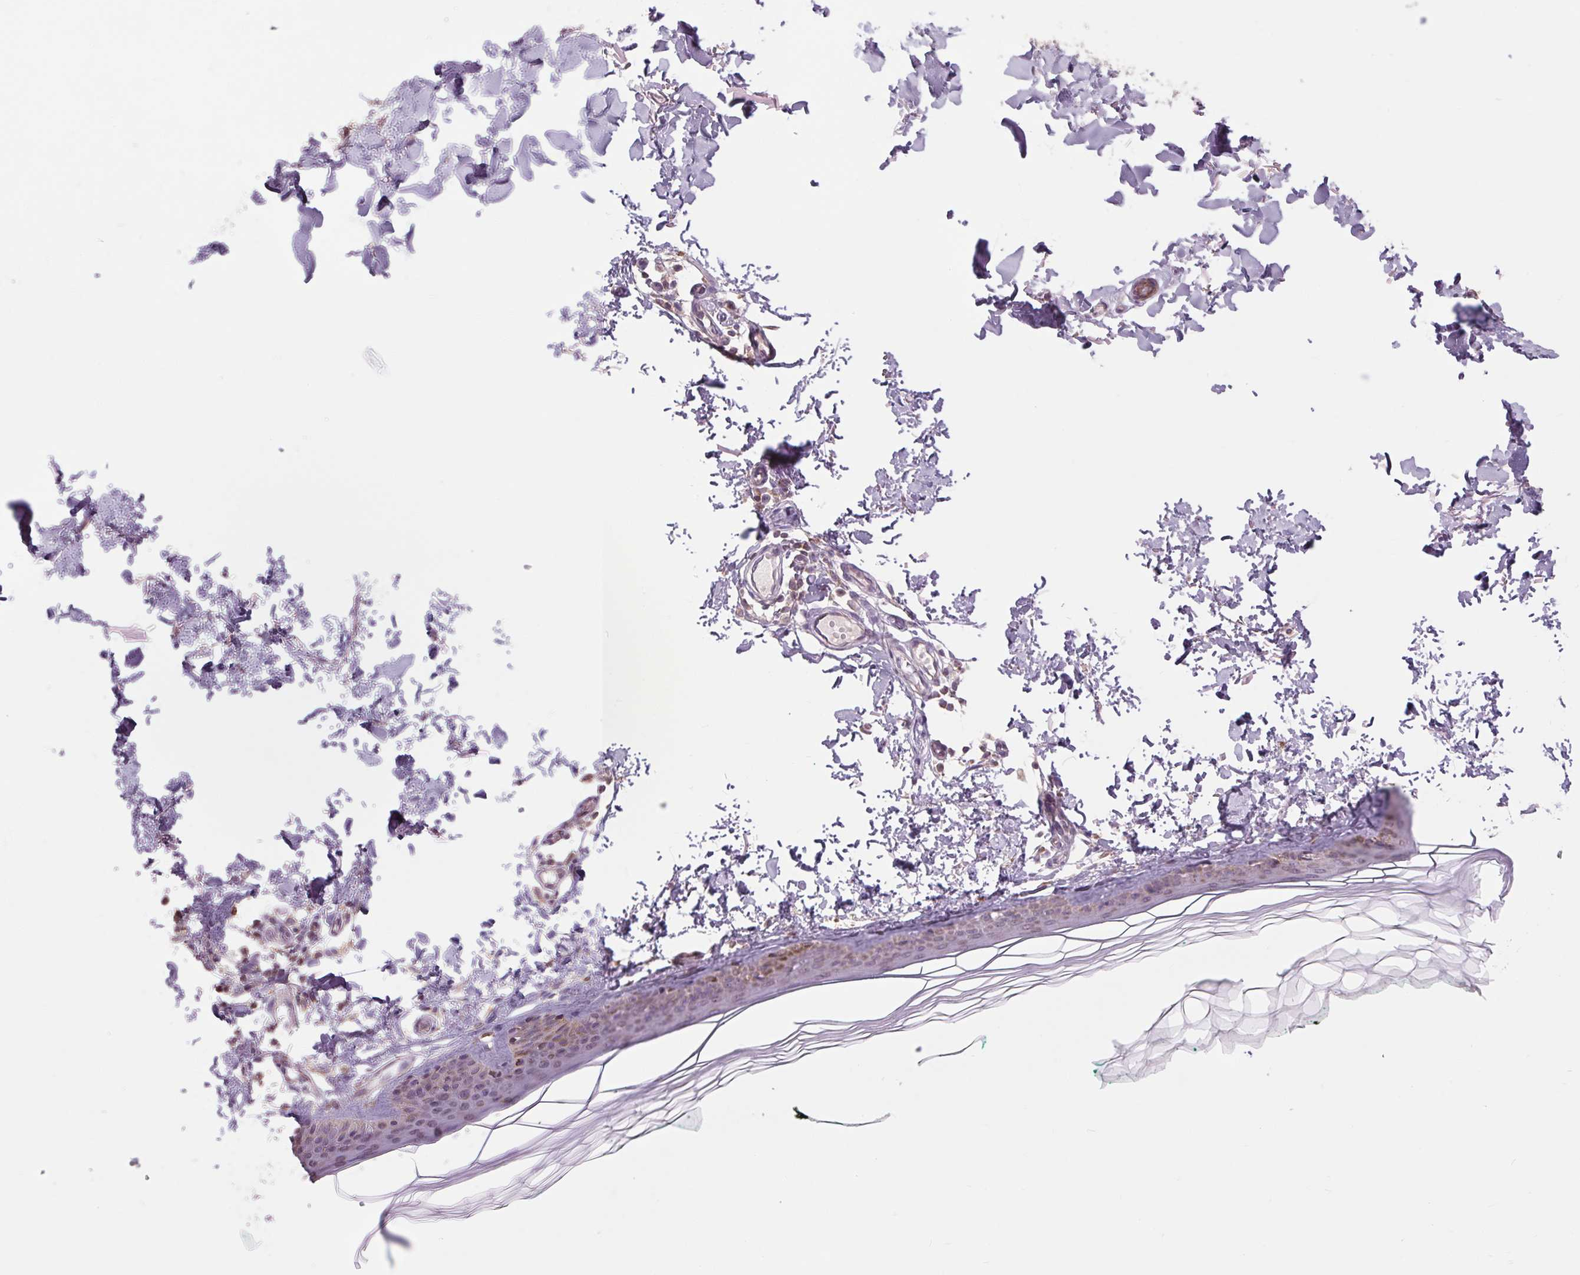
{"staining": {"intensity": "negative", "quantity": "none", "location": "none"}, "tissue": "skin", "cell_type": "Fibroblasts", "image_type": "normal", "snomed": [{"axis": "morphology", "description": "Normal tissue, NOS"}, {"axis": "topography", "description": "Skin"}, {"axis": "topography", "description": "Peripheral nerve tissue"}], "caption": "DAB (3,3'-diaminobenzidine) immunohistochemical staining of normal human skin shows no significant positivity in fibroblasts.", "gene": "COX6A1", "patient": {"sex": "female", "age": 45}}